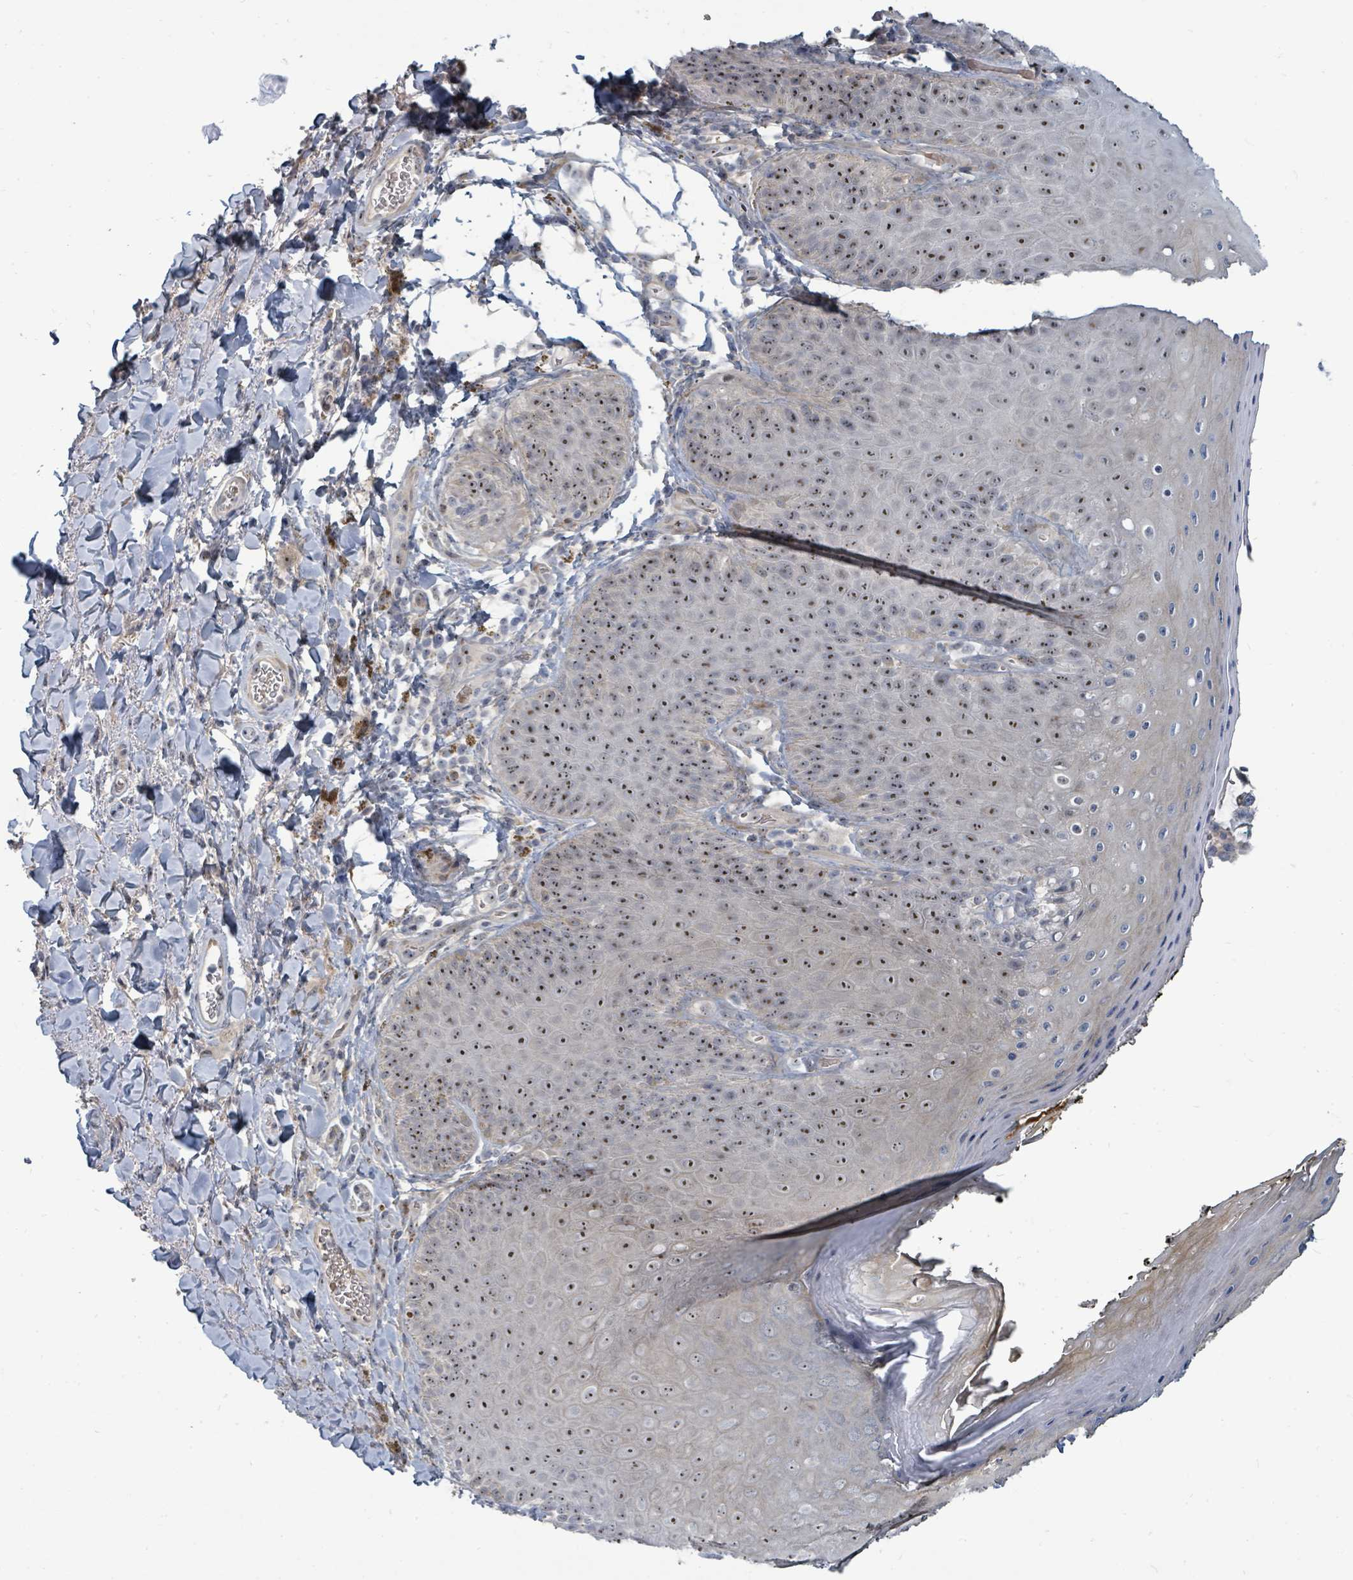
{"staining": {"intensity": "moderate", "quantity": ">75%", "location": "nuclear"}, "tissue": "skin", "cell_type": "Epidermal cells", "image_type": "normal", "snomed": [{"axis": "morphology", "description": "Normal tissue, NOS"}, {"axis": "topography", "description": "Anal"}, {"axis": "topography", "description": "Peripheral nerve tissue"}], "caption": "Immunohistochemical staining of normal human skin demonstrates medium levels of moderate nuclear expression in approximately >75% of epidermal cells. Using DAB (brown) and hematoxylin (blue) stains, captured at high magnification using brightfield microscopy.", "gene": "TRDMT1", "patient": {"sex": "male", "age": 53}}